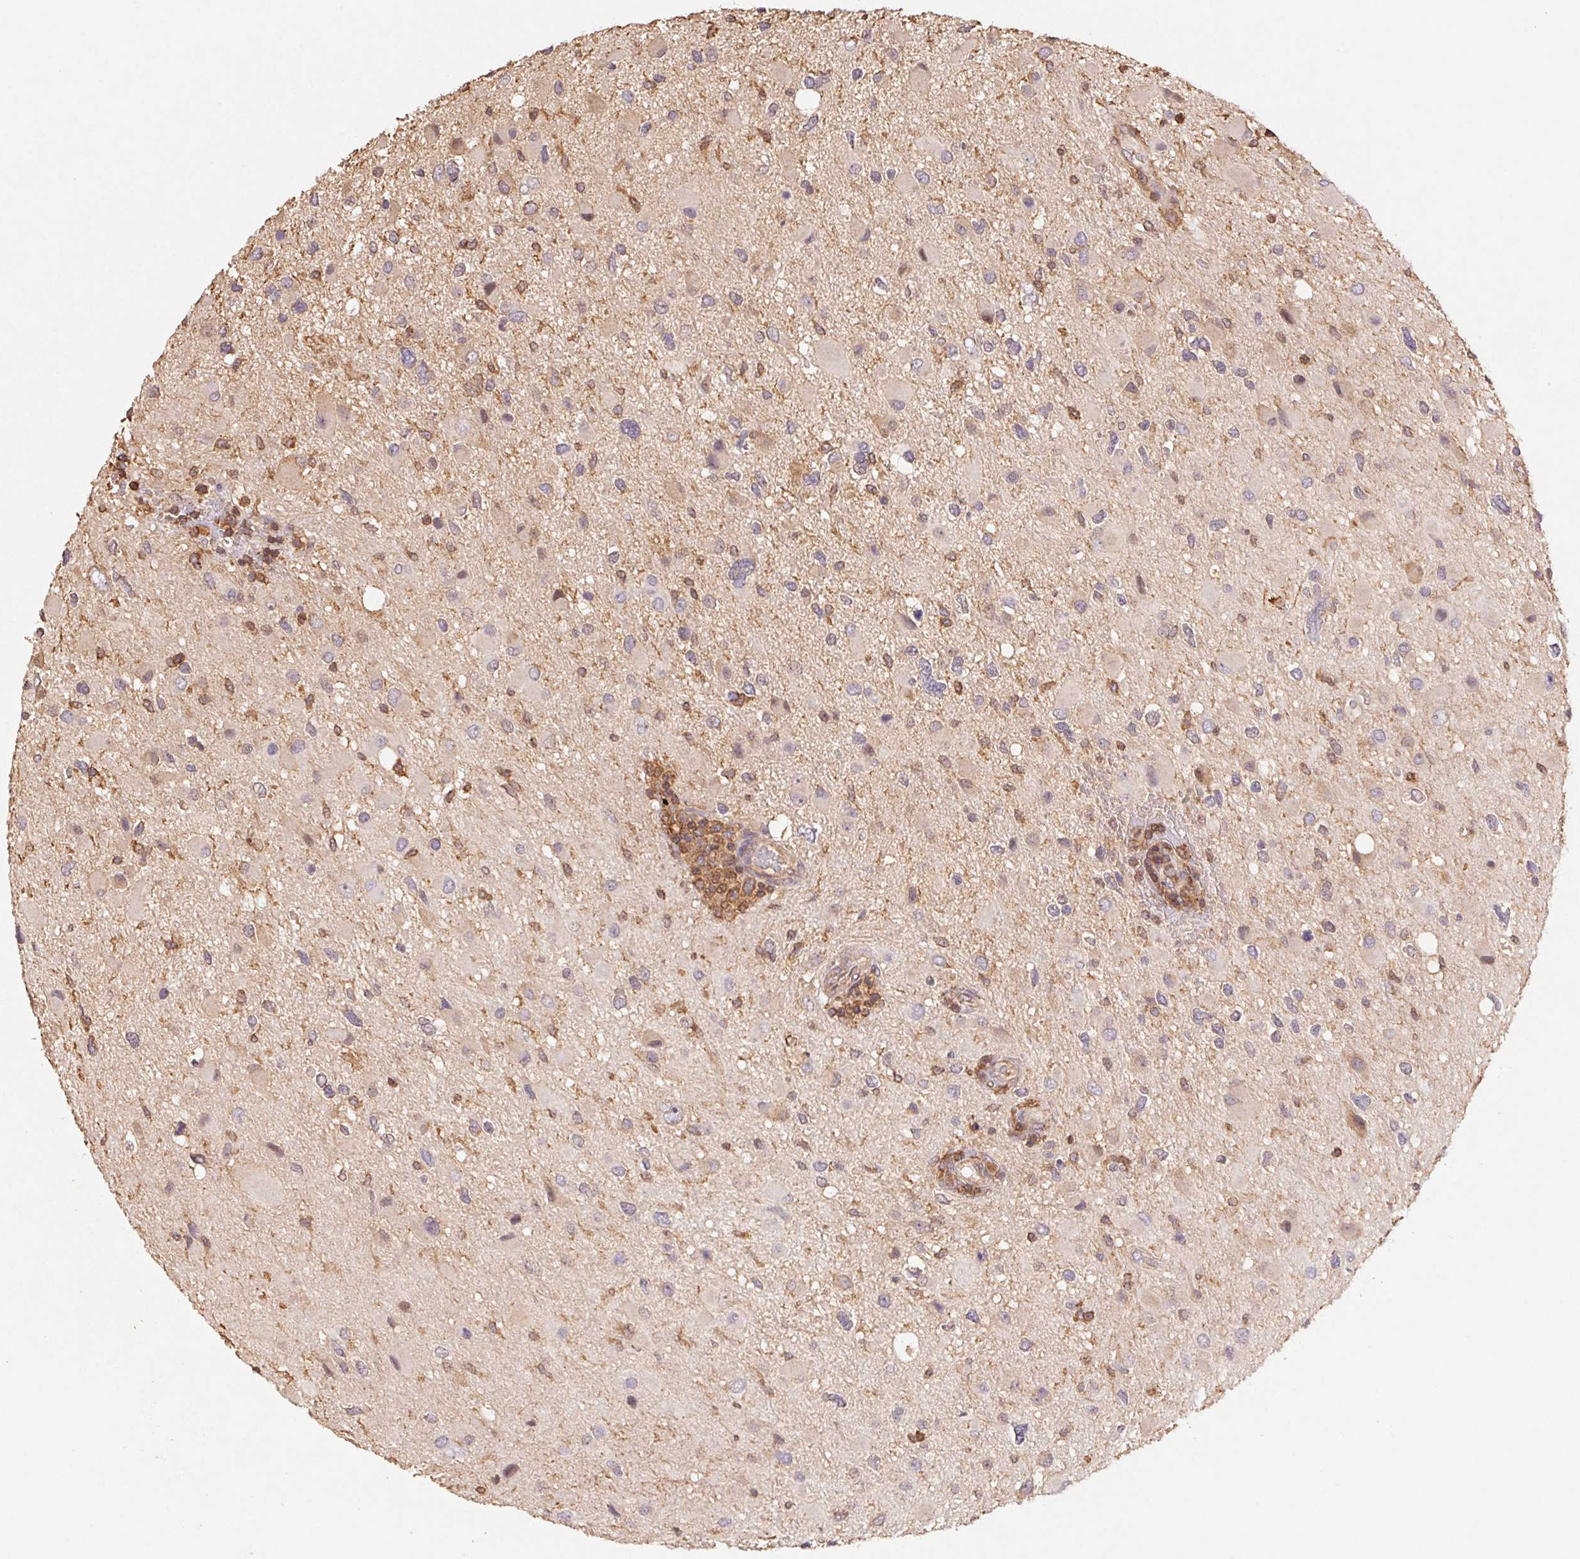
{"staining": {"intensity": "negative", "quantity": "none", "location": "none"}, "tissue": "glioma", "cell_type": "Tumor cells", "image_type": "cancer", "snomed": [{"axis": "morphology", "description": "Glioma, malignant, Low grade"}, {"axis": "topography", "description": "Brain"}], "caption": "An IHC image of malignant low-grade glioma is shown. There is no staining in tumor cells of malignant low-grade glioma. (DAB immunohistochemistry, high magnification).", "gene": "ATG10", "patient": {"sex": "female", "age": 32}}